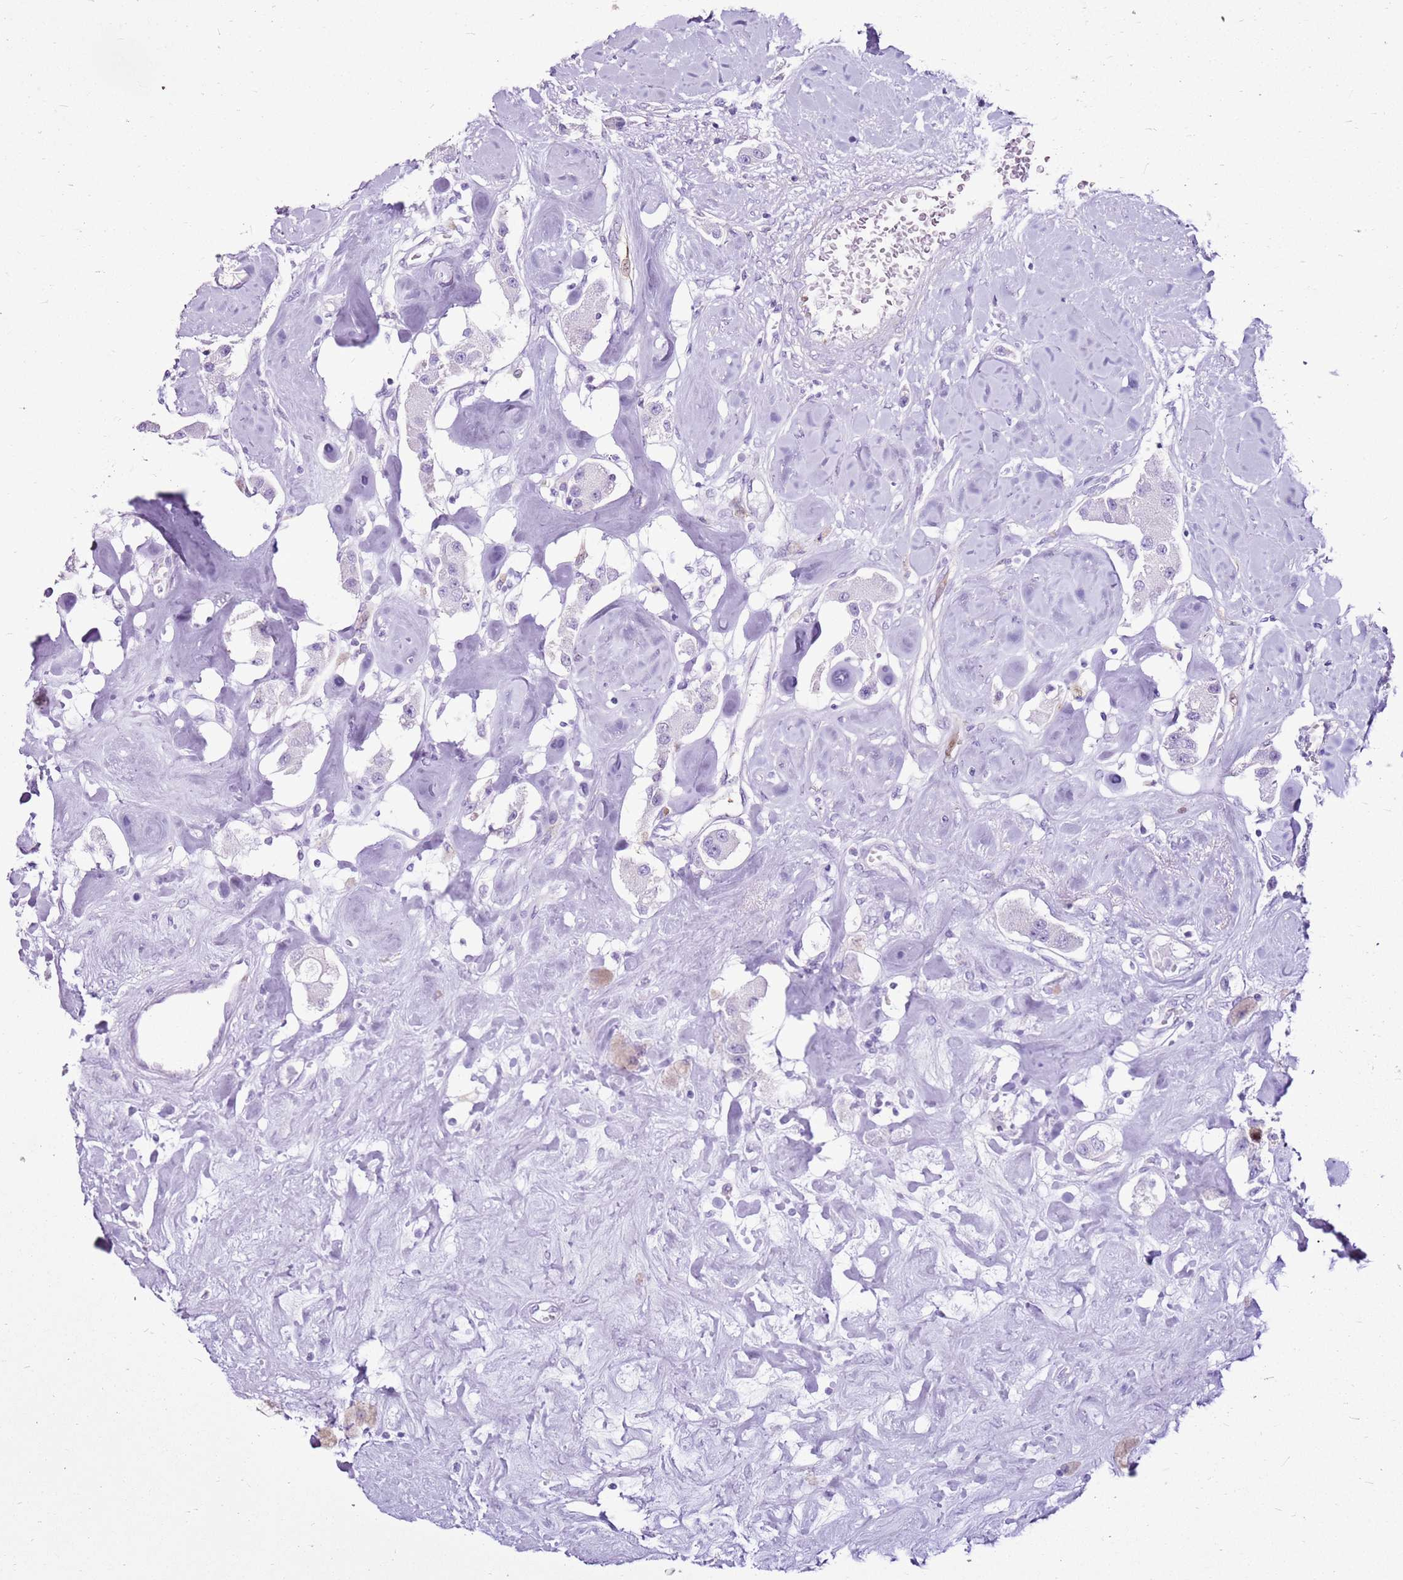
{"staining": {"intensity": "negative", "quantity": "none", "location": "none"}, "tissue": "carcinoid", "cell_type": "Tumor cells", "image_type": "cancer", "snomed": [{"axis": "morphology", "description": "Carcinoid, malignant, NOS"}, {"axis": "topography", "description": "Pancreas"}], "caption": "Immunohistochemical staining of human carcinoid reveals no significant positivity in tumor cells. The staining is performed using DAB (3,3'-diaminobenzidine) brown chromogen with nuclei counter-stained in using hematoxylin.", "gene": "SPC25", "patient": {"sex": "male", "age": 41}}